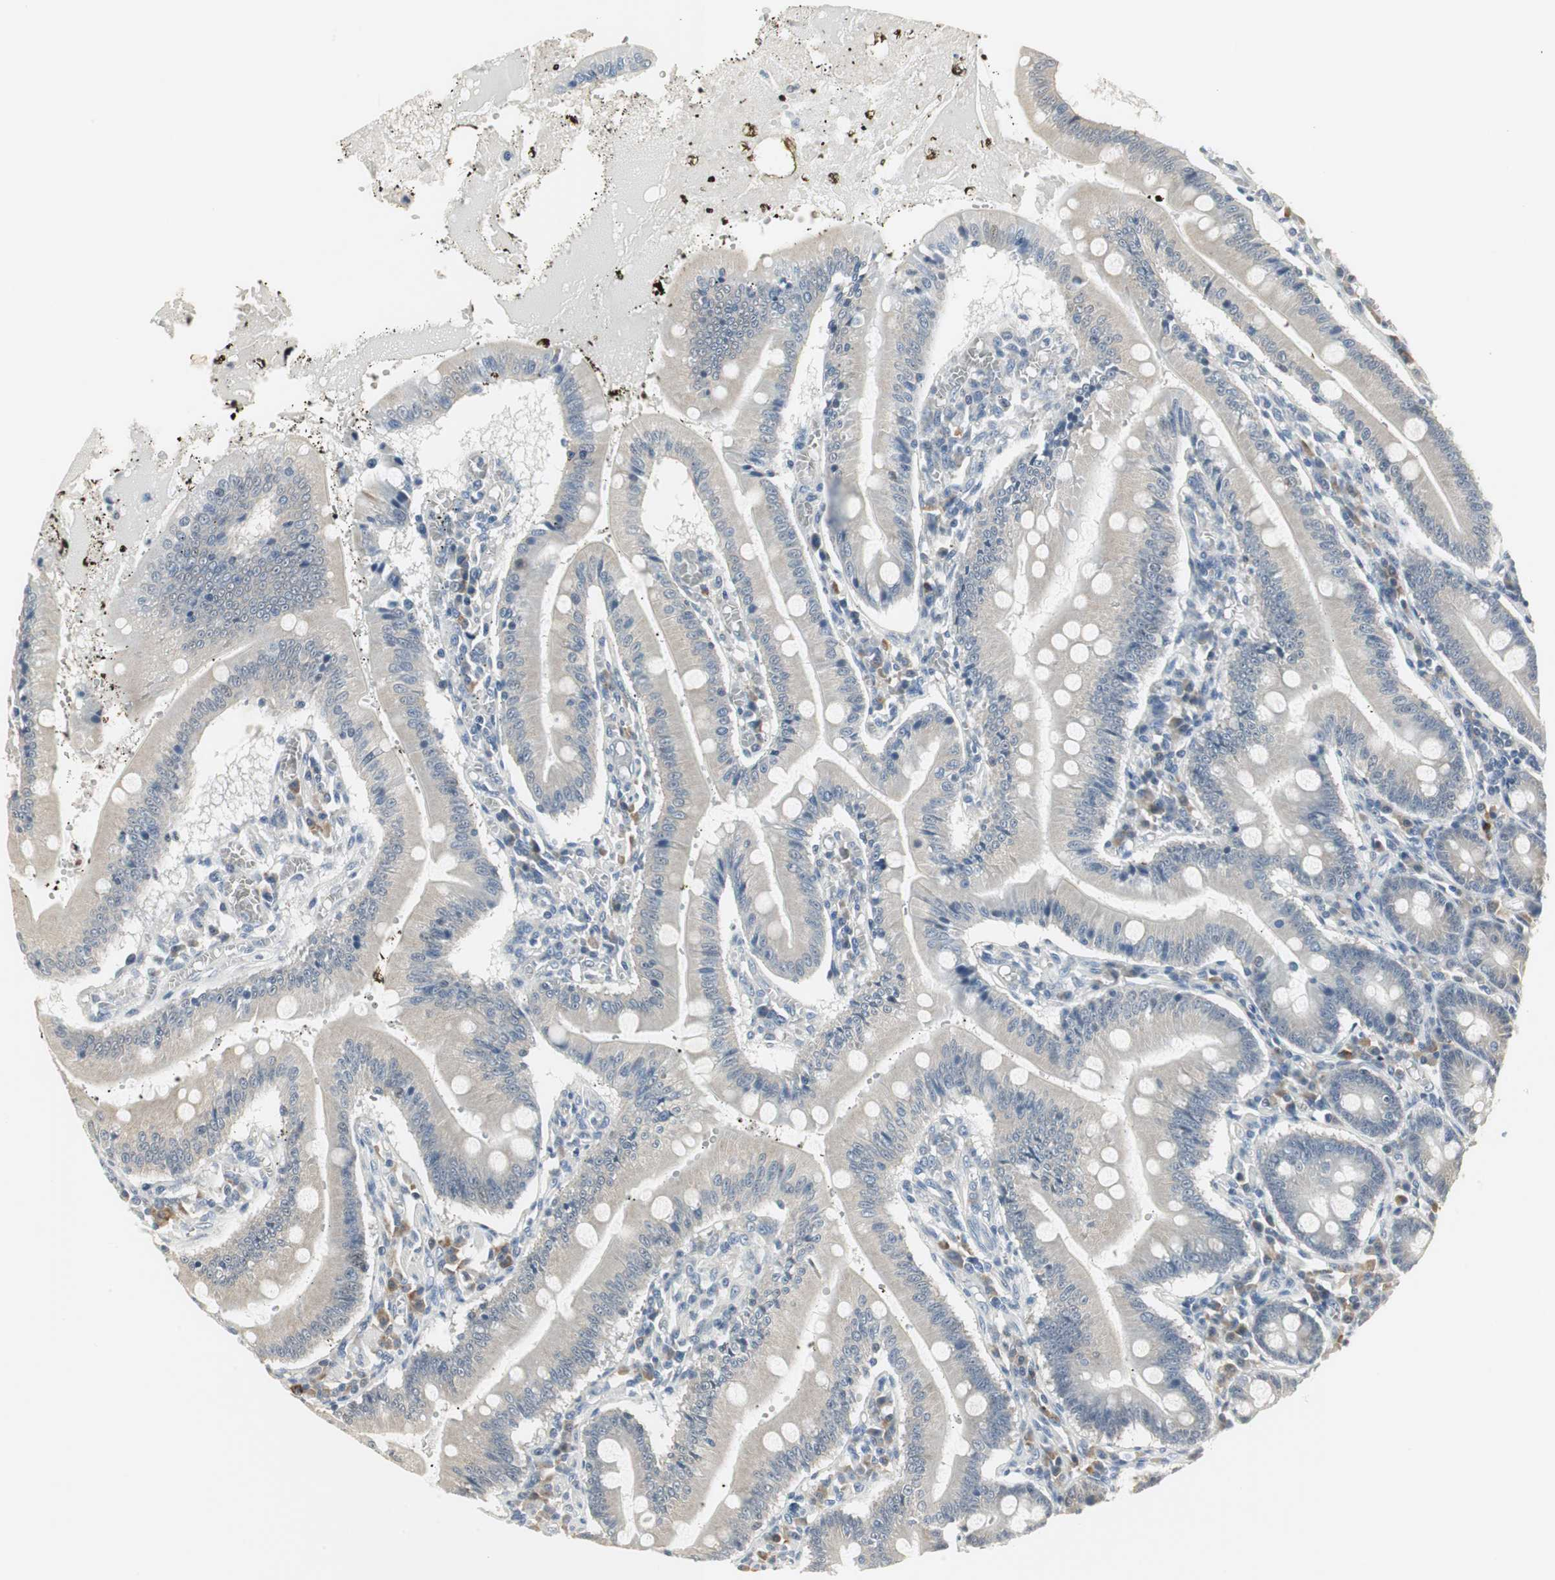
{"staining": {"intensity": "moderate", "quantity": "<25%", "location": "cytoplasmic/membranous"}, "tissue": "small intestine", "cell_type": "Glandular cells", "image_type": "normal", "snomed": [{"axis": "morphology", "description": "Normal tissue, NOS"}, {"axis": "topography", "description": "Small intestine"}], "caption": "This photomicrograph exhibits immunohistochemistry staining of normal human small intestine, with low moderate cytoplasmic/membranous positivity in approximately <25% of glandular cells.", "gene": "CCT5", "patient": {"sex": "male", "age": 71}}